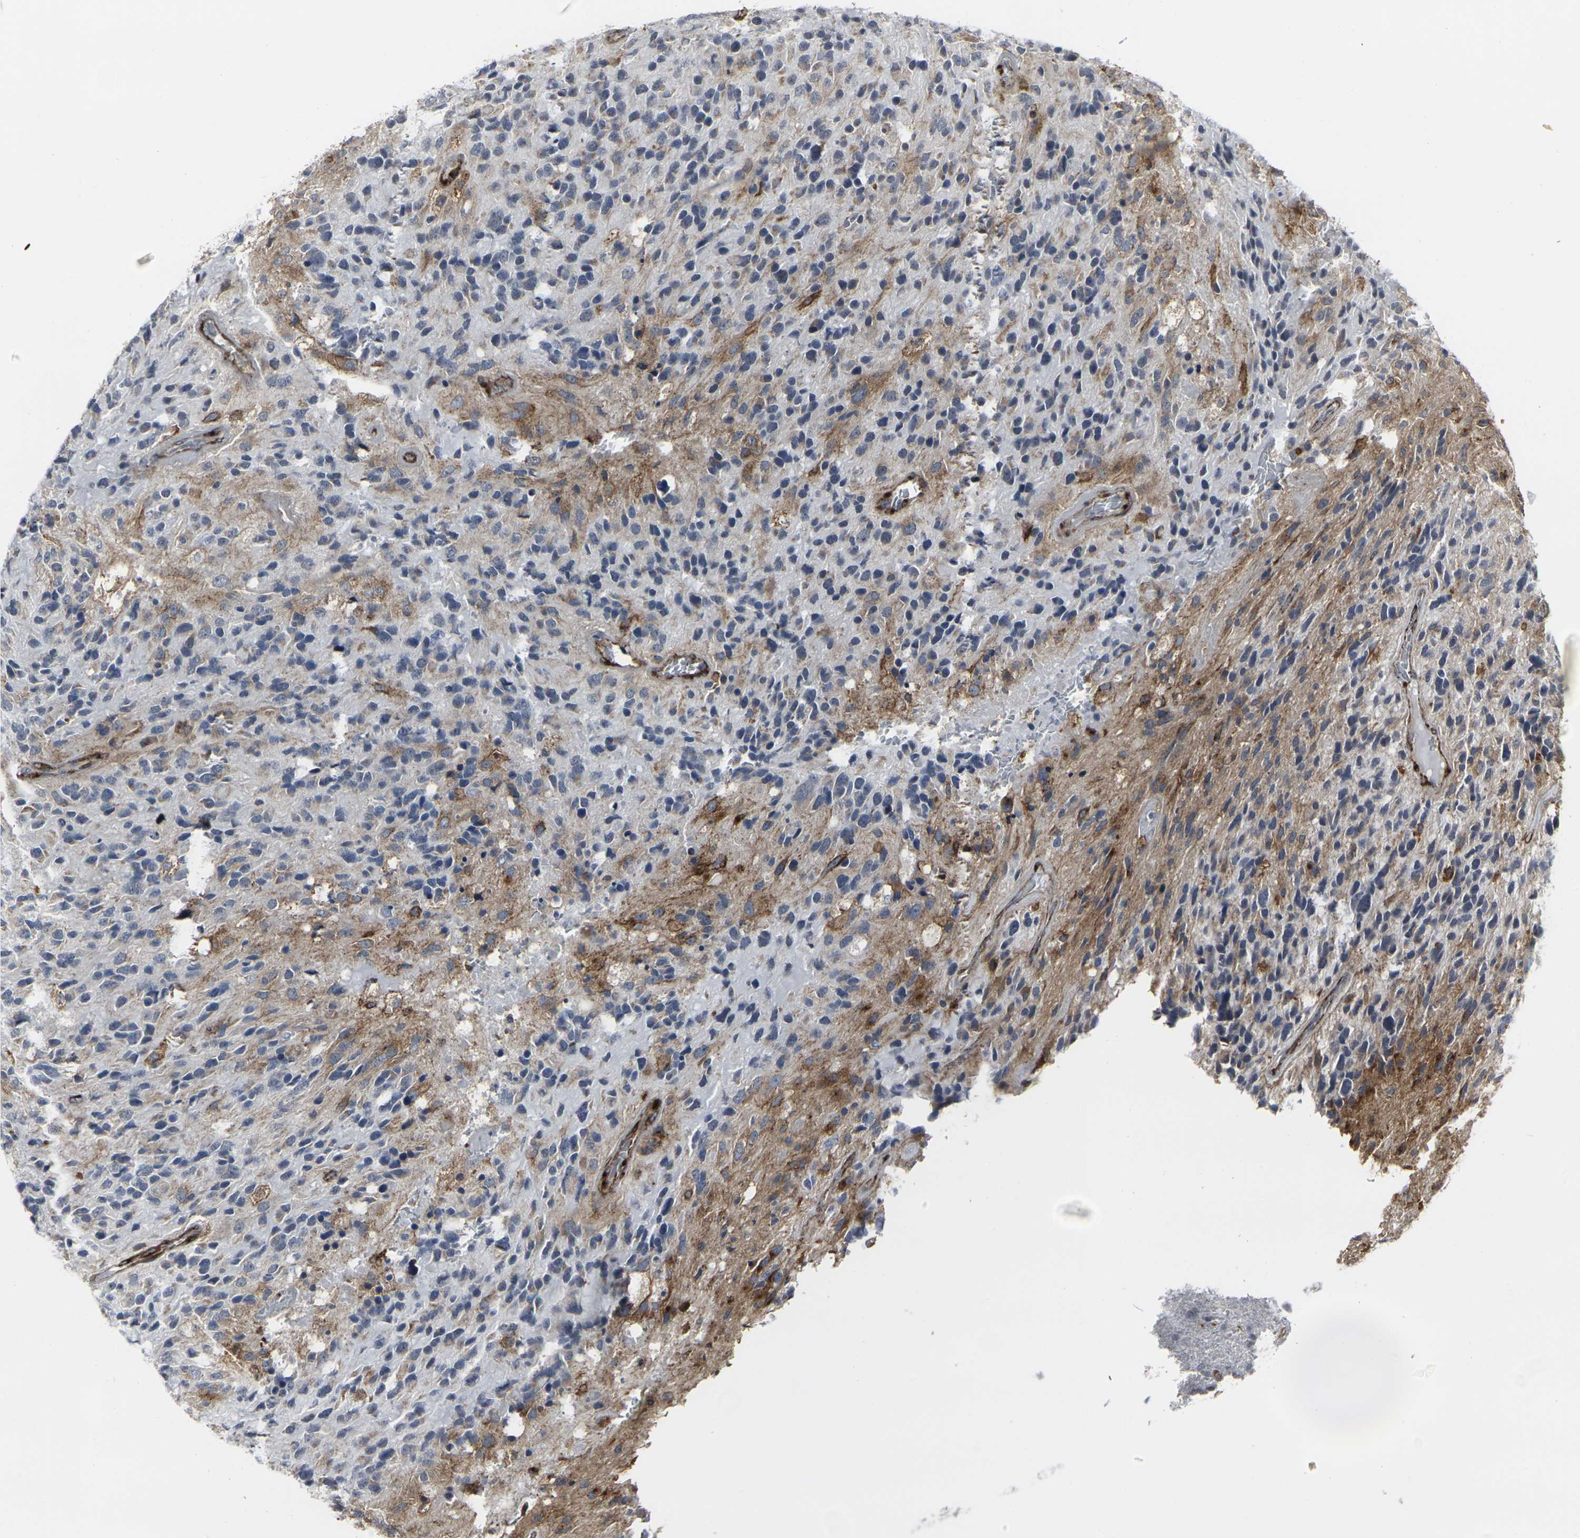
{"staining": {"intensity": "moderate", "quantity": "<25%", "location": "cytoplasmic/membranous"}, "tissue": "glioma", "cell_type": "Tumor cells", "image_type": "cancer", "snomed": [{"axis": "morphology", "description": "Glioma, malignant, High grade"}, {"axis": "topography", "description": "Brain"}], "caption": "A brown stain labels moderate cytoplasmic/membranous staining of a protein in human glioma tumor cells.", "gene": "MYOF", "patient": {"sex": "female", "age": 58}}